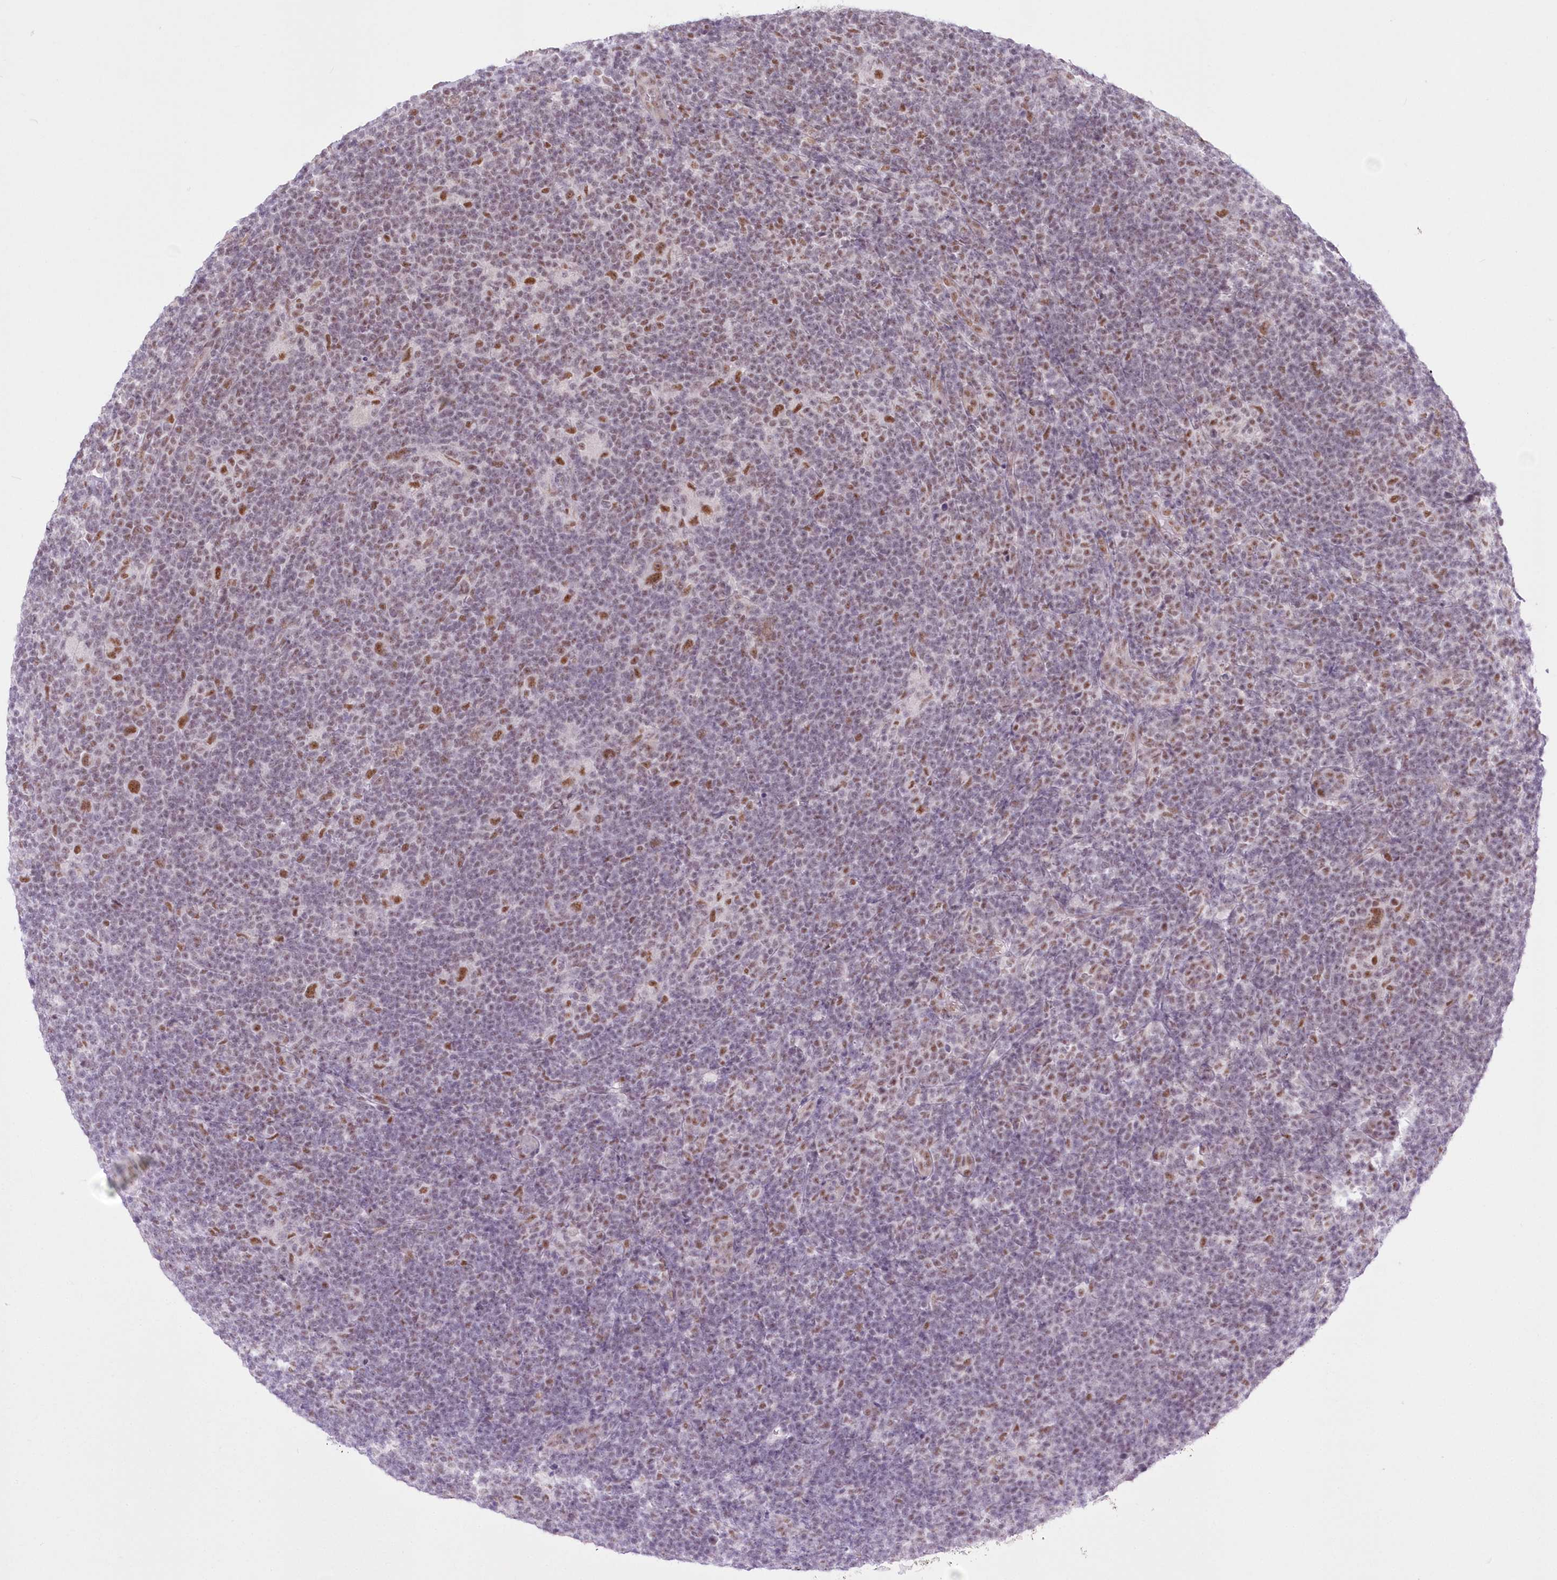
{"staining": {"intensity": "moderate", "quantity": "25%-75%", "location": "nuclear"}, "tissue": "lymphoma", "cell_type": "Tumor cells", "image_type": "cancer", "snomed": [{"axis": "morphology", "description": "Hodgkin's disease, NOS"}, {"axis": "topography", "description": "Lymph node"}], "caption": "Lymphoma stained with IHC reveals moderate nuclear positivity in about 25%-75% of tumor cells.", "gene": "NSUN2", "patient": {"sex": "female", "age": 57}}